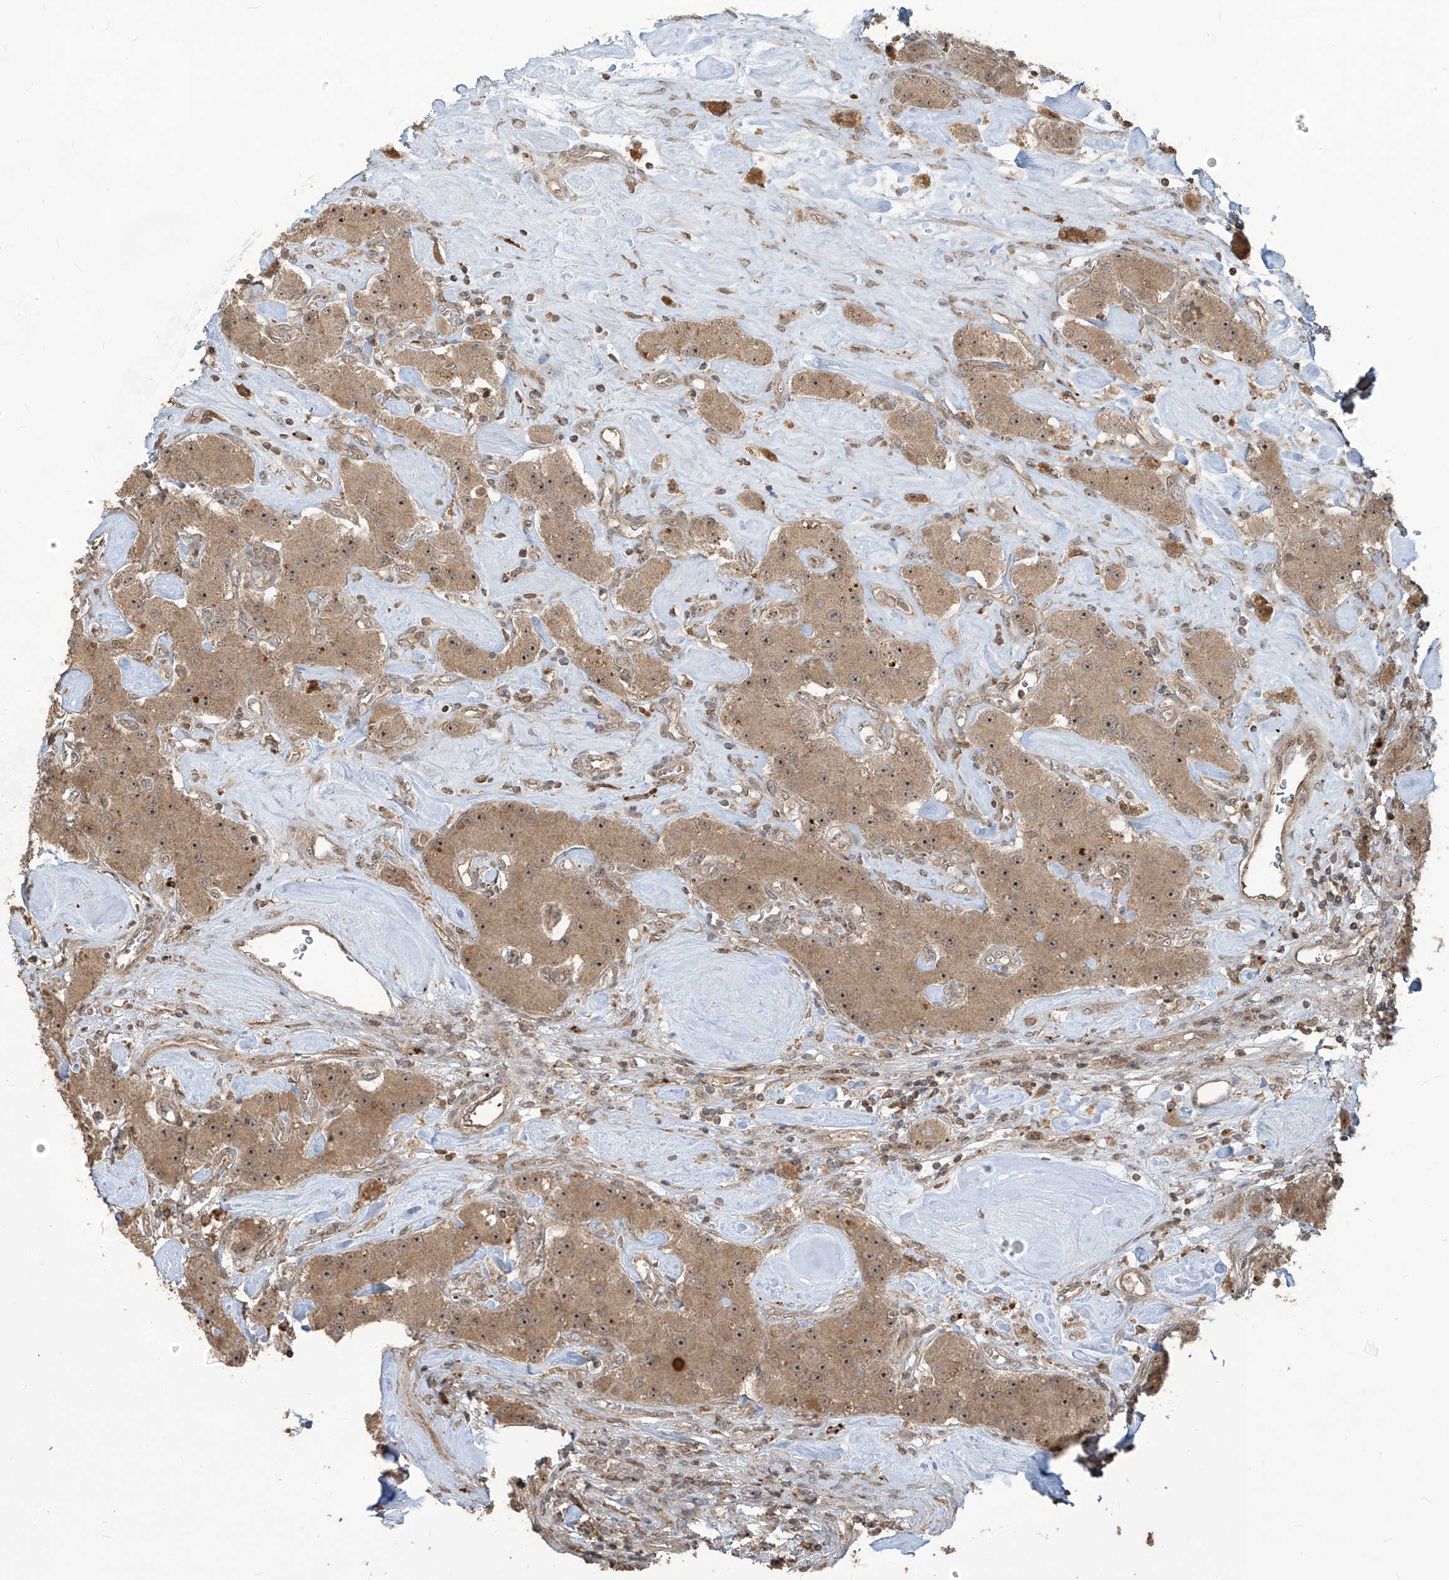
{"staining": {"intensity": "moderate", "quantity": ">75%", "location": "cytoplasmic/membranous,nuclear"}, "tissue": "carcinoid", "cell_type": "Tumor cells", "image_type": "cancer", "snomed": [{"axis": "morphology", "description": "Carcinoid, malignant, NOS"}, {"axis": "topography", "description": "Pancreas"}], "caption": "Moderate cytoplasmic/membranous and nuclear expression for a protein is identified in about >75% of tumor cells of malignant carcinoid using IHC.", "gene": "CARF", "patient": {"sex": "male", "age": 41}}